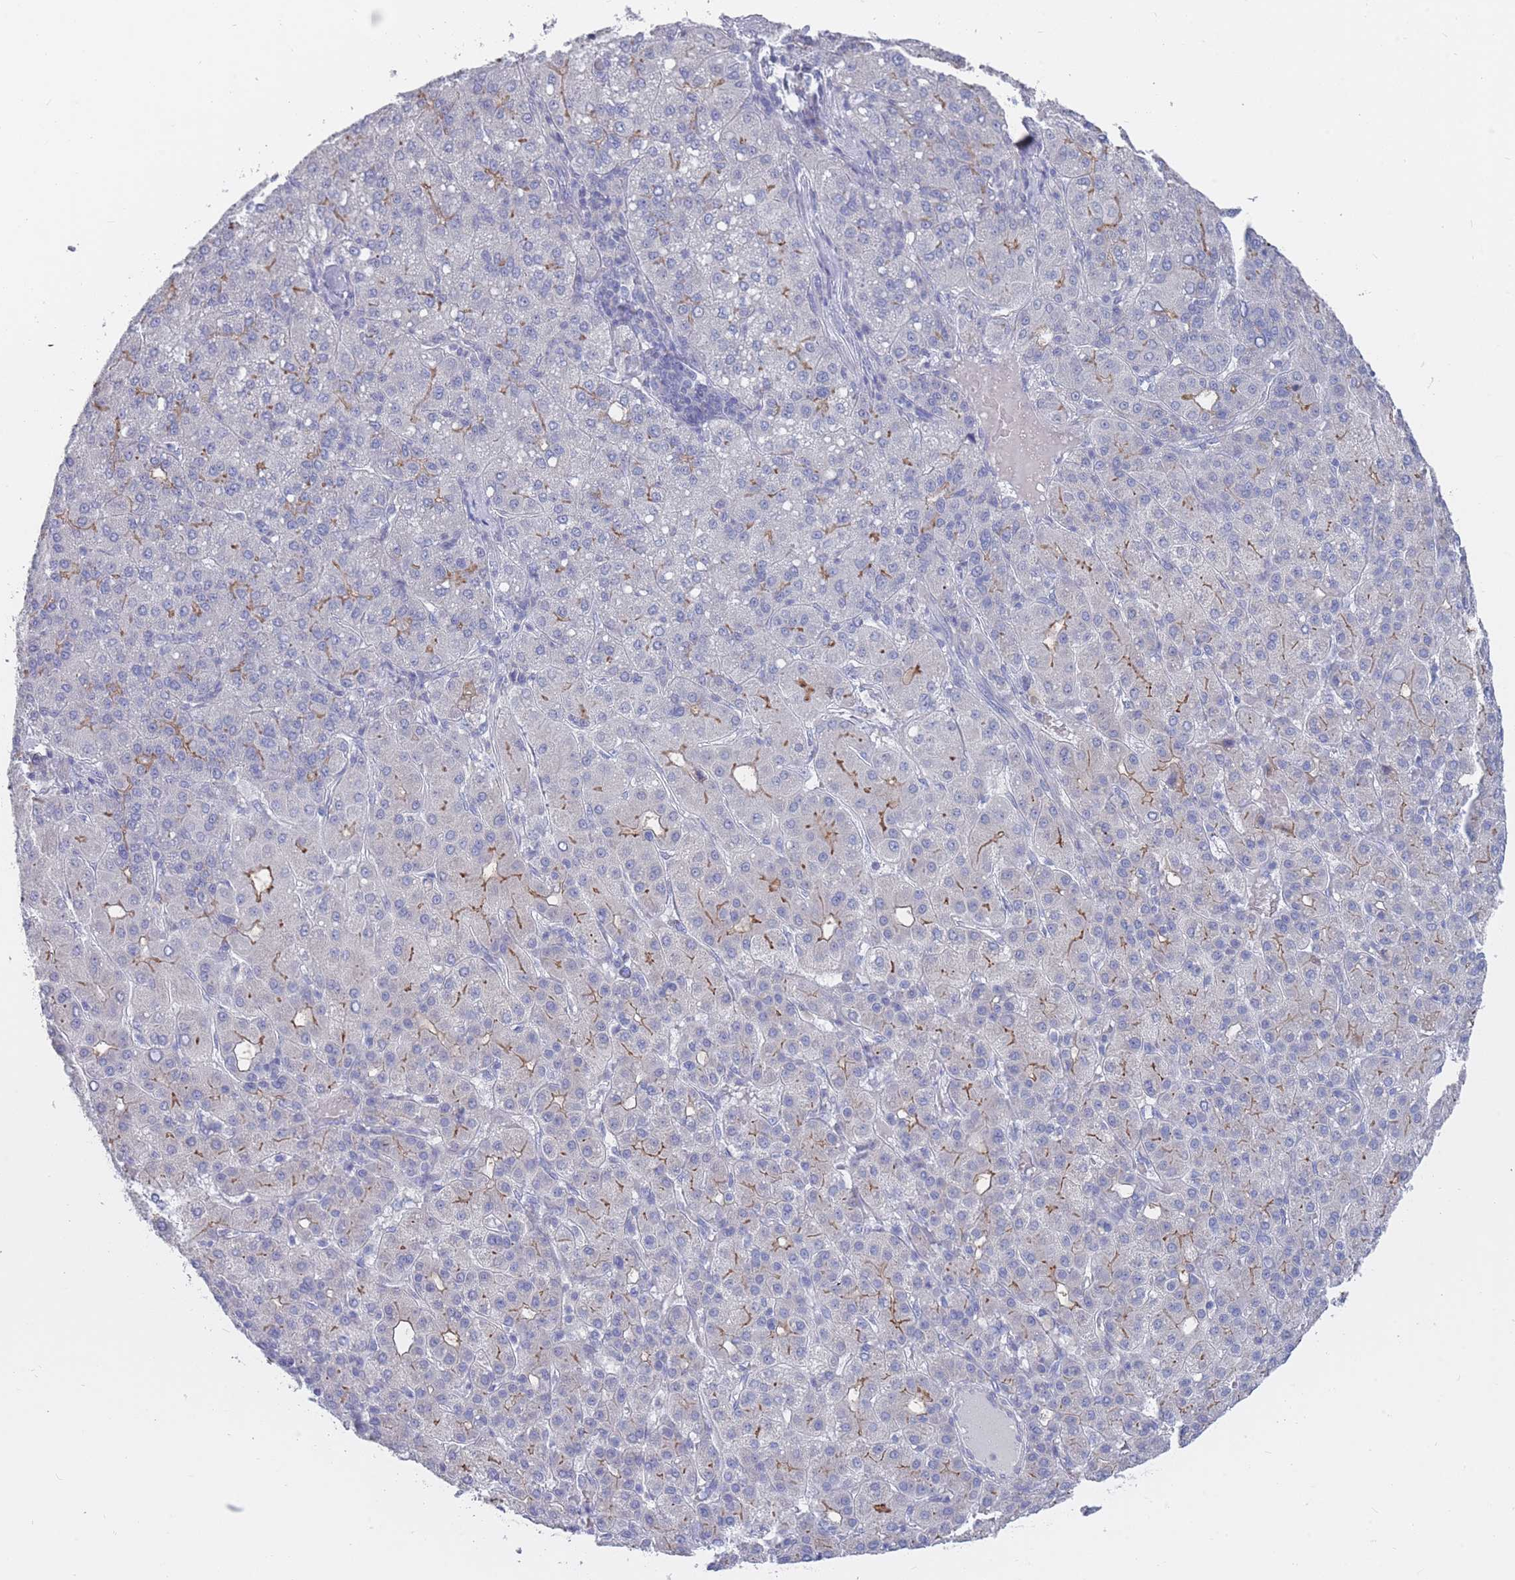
{"staining": {"intensity": "moderate", "quantity": "<25%", "location": "cytoplasmic/membranous"}, "tissue": "liver cancer", "cell_type": "Tumor cells", "image_type": "cancer", "snomed": [{"axis": "morphology", "description": "Carcinoma, Hepatocellular, NOS"}, {"axis": "topography", "description": "Liver"}], "caption": "Tumor cells display moderate cytoplasmic/membranous positivity in approximately <25% of cells in hepatocellular carcinoma (liver).", "gene": "PIGU", "patient": {"sex": "male", "age": 65}}